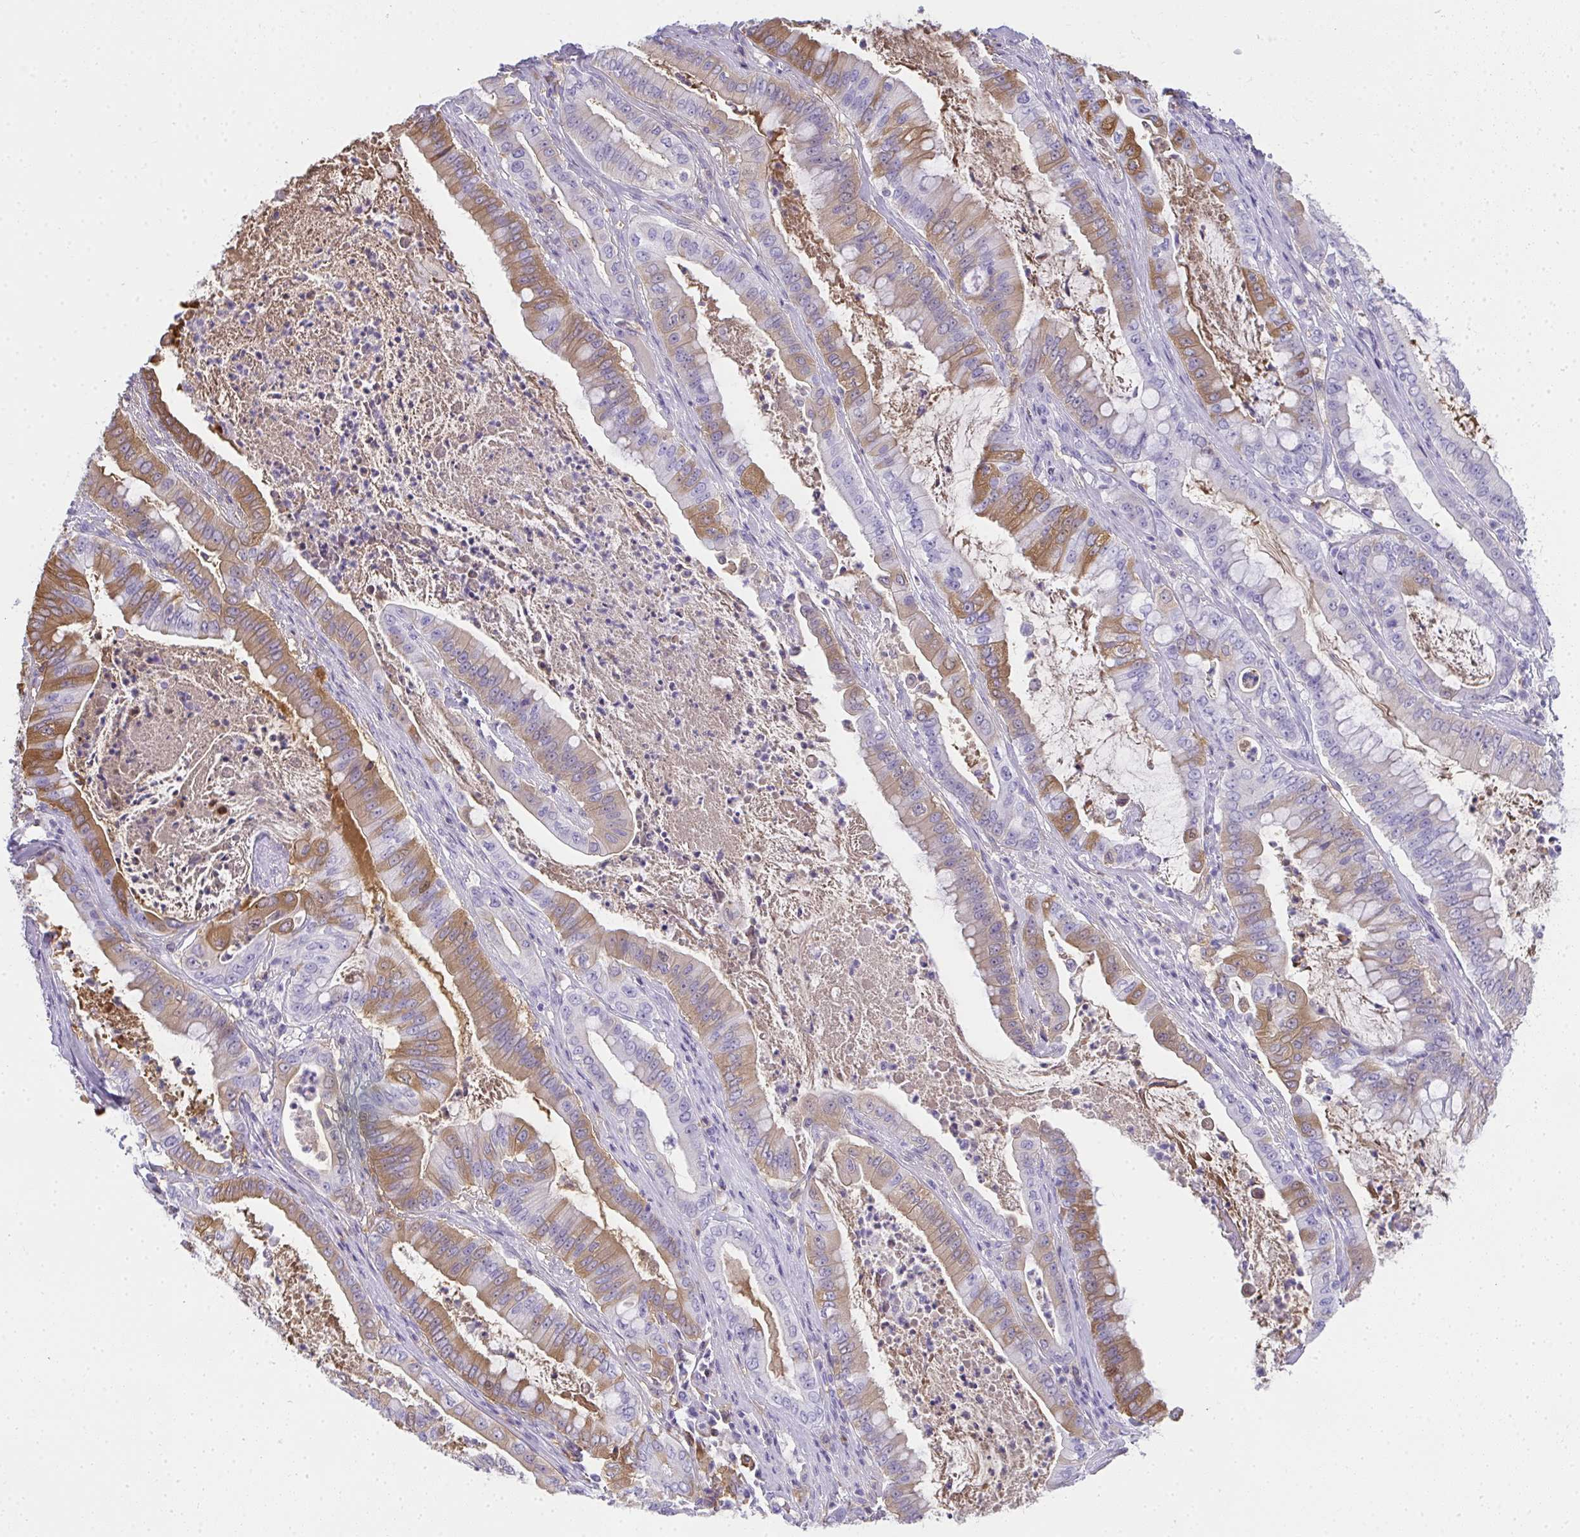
{"staining": {"intensity": "moderate", "quantity": "25%-75%", "location": "cytoplasmic/membranous,nuclear"}, "tissue": "pancreatic cancer", "cell_type": "Tumor cells", "image_type": "cancer", "snomed": [{"axis": "morphology", "description": "Adenocarcinoma, NOS"}, {"axis": "topography", "description": "Pancreas"}], "caption": "IHC staining of pancreatic cancer, which demonstrates medium levels of moderate cytoplasmic/membranous and nuclear expression in approximately 25%-75% of tumor cells indicating moderate cytoplasmic/membranous and nuclear protein staining. The staining was performed using DAB (brown) for protein detection and nuclei were counterstained in hematoxylin (blue).", "gene": "ZSWIM3", "patient": {"sex": "male", "age": 71}}